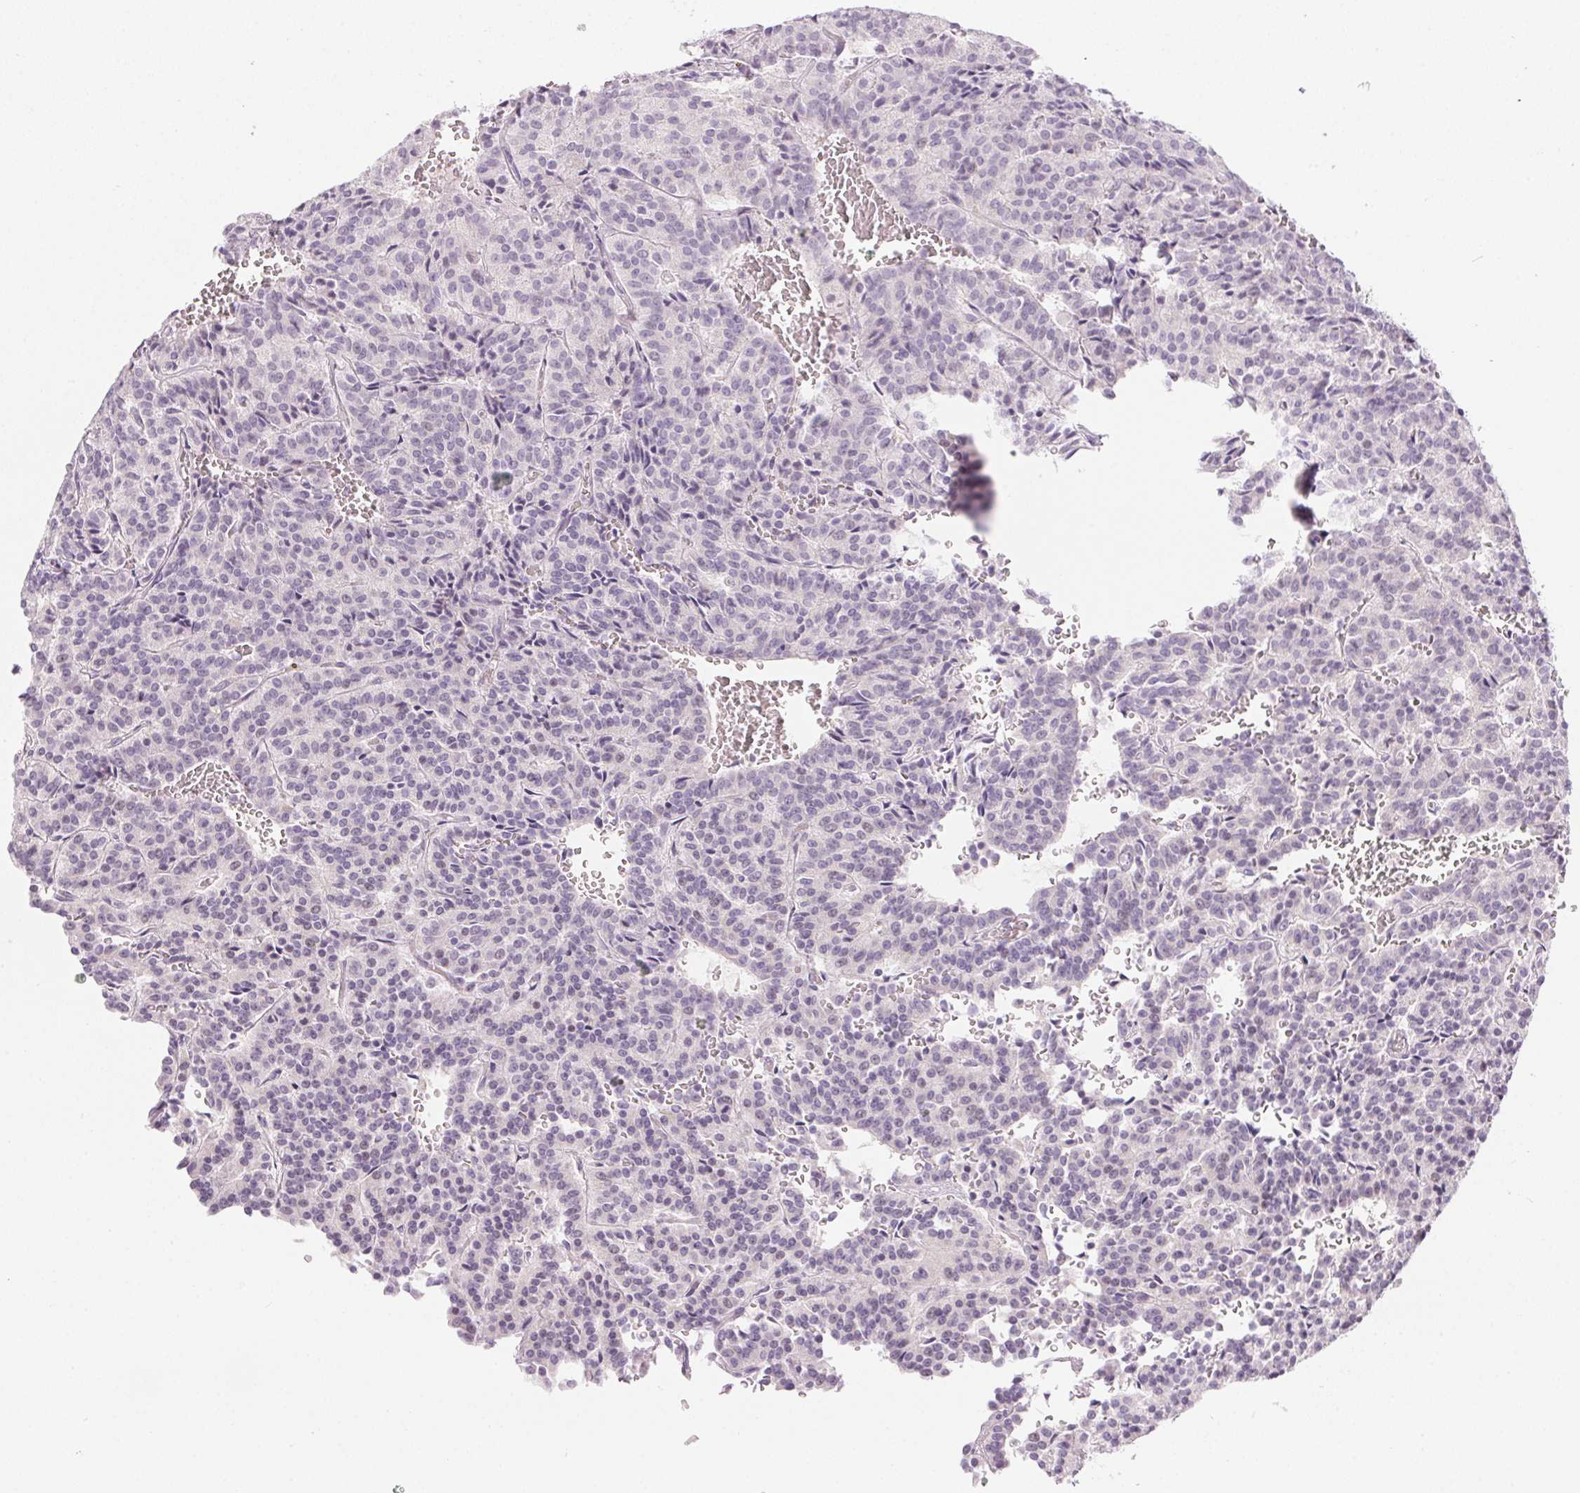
{"staining": {"intensity": "negative", "quantity": "none", "location": "none"}, "tissue": "carcinoid", "cell_type": "Tumor cells", "image_type": "cancer", "snomed": [{"axis": "morphology", "description": "Carcinoid, malignant, NOS"}, {"axis": "topography", "description": "Lung"}], "caption": "A high-resolution micrograph shows immunohistochemistry staining of carcinoid (malignant), which shows no significant expression in tumor cells.", "gene": "GSDMC", "patient": {"sex": "male", "age": 70}}